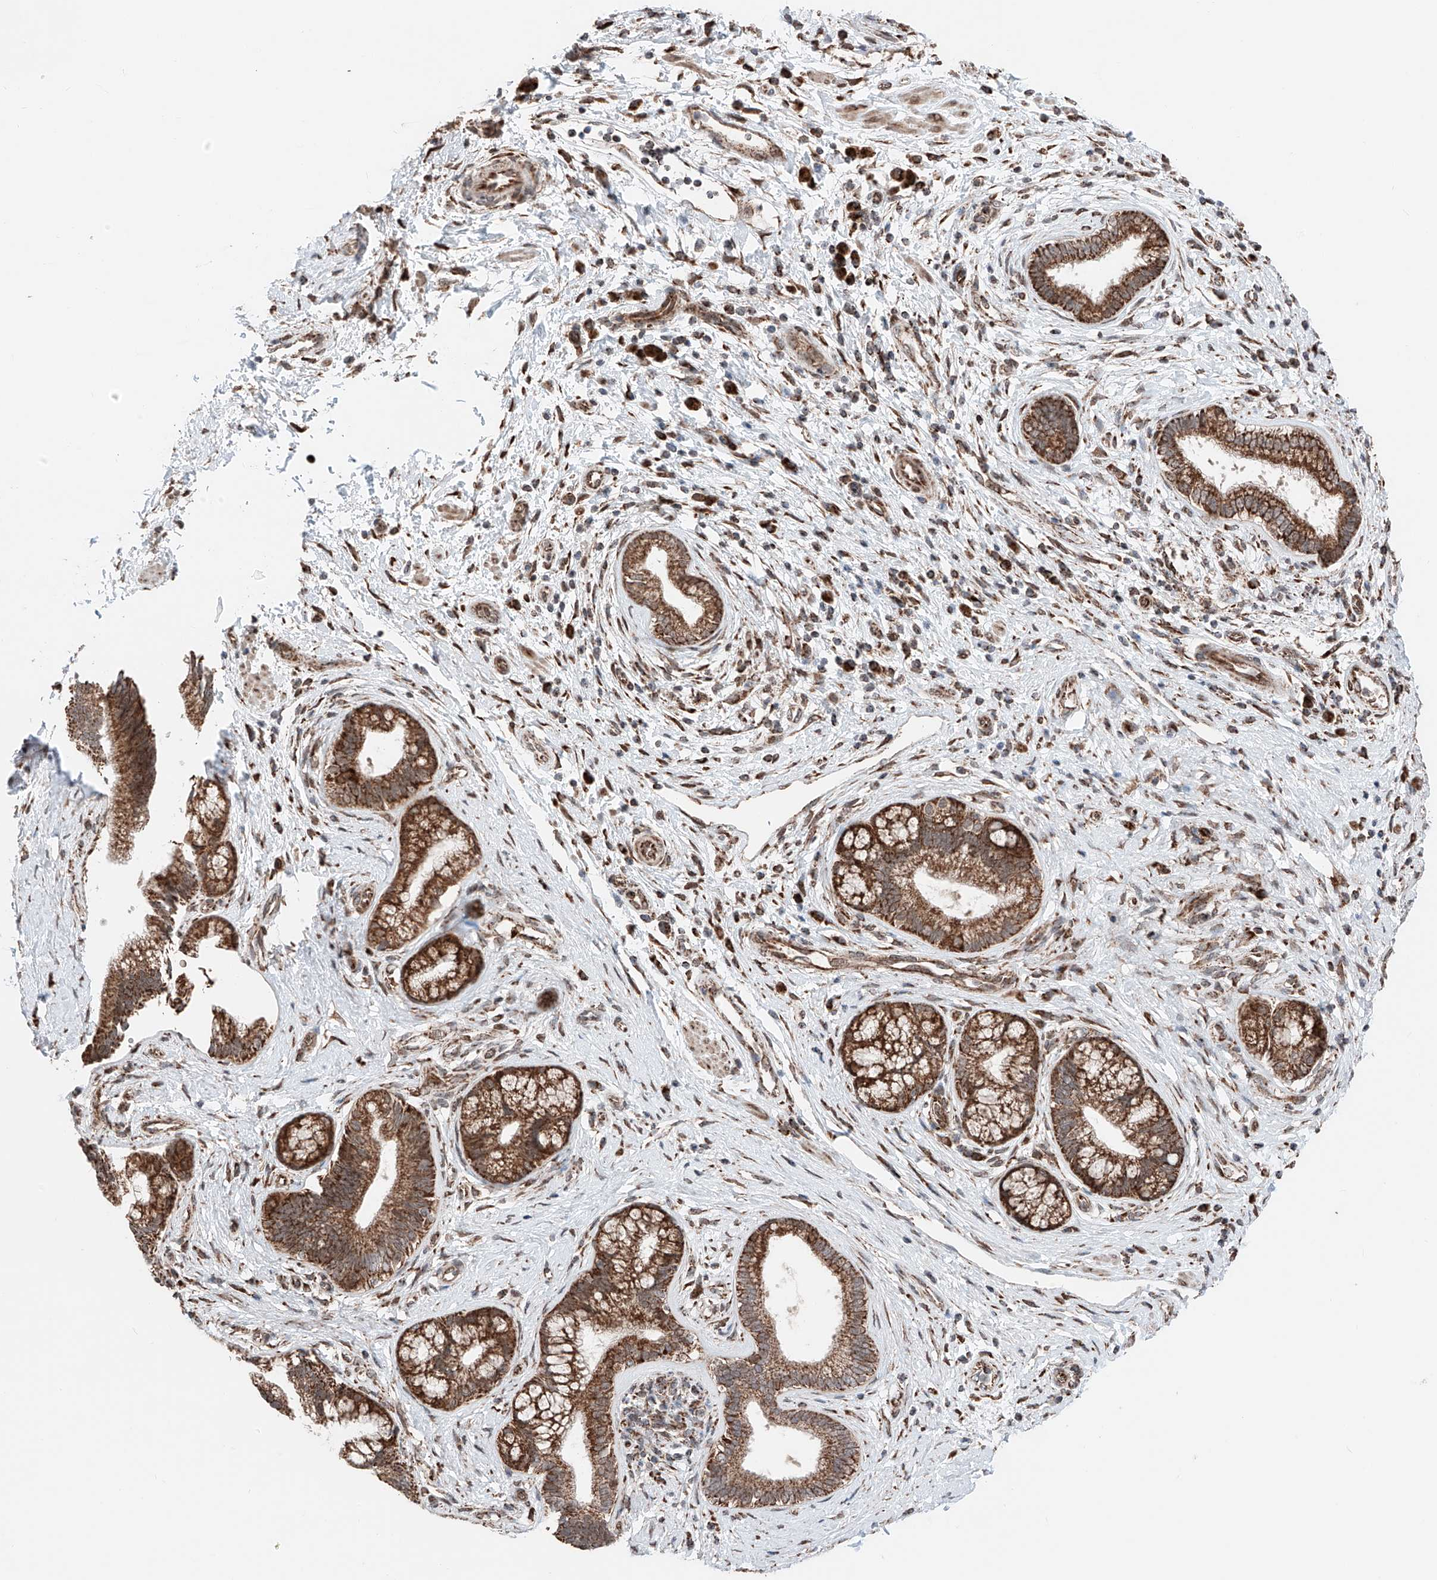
{"staining": {"intensity": "strong", "quantity": ">75%", "location": "cytoplasmic/membranous"}, "tissue": "pancreatic cancer", "cell_type": "Tumor cells", "image_type": "cancer", "snomed": [{"axis": "morphology", "description": "Adenocarcinoma, NOS"}, {"axis": "topography", "description": "Pancreas"}], "caption": "A high-resolution photomicrograph shows IHC staining of pancreatic cancer, which exhibits strong cytoplasmic/membranous positivity in about >75% of tumor cells. Immunohistochemistry stains the protein of interest in brown and the nuclei are stained blue.", "gene": "ZSCAN29", "patient": {"sex": "female", "age": 73}}